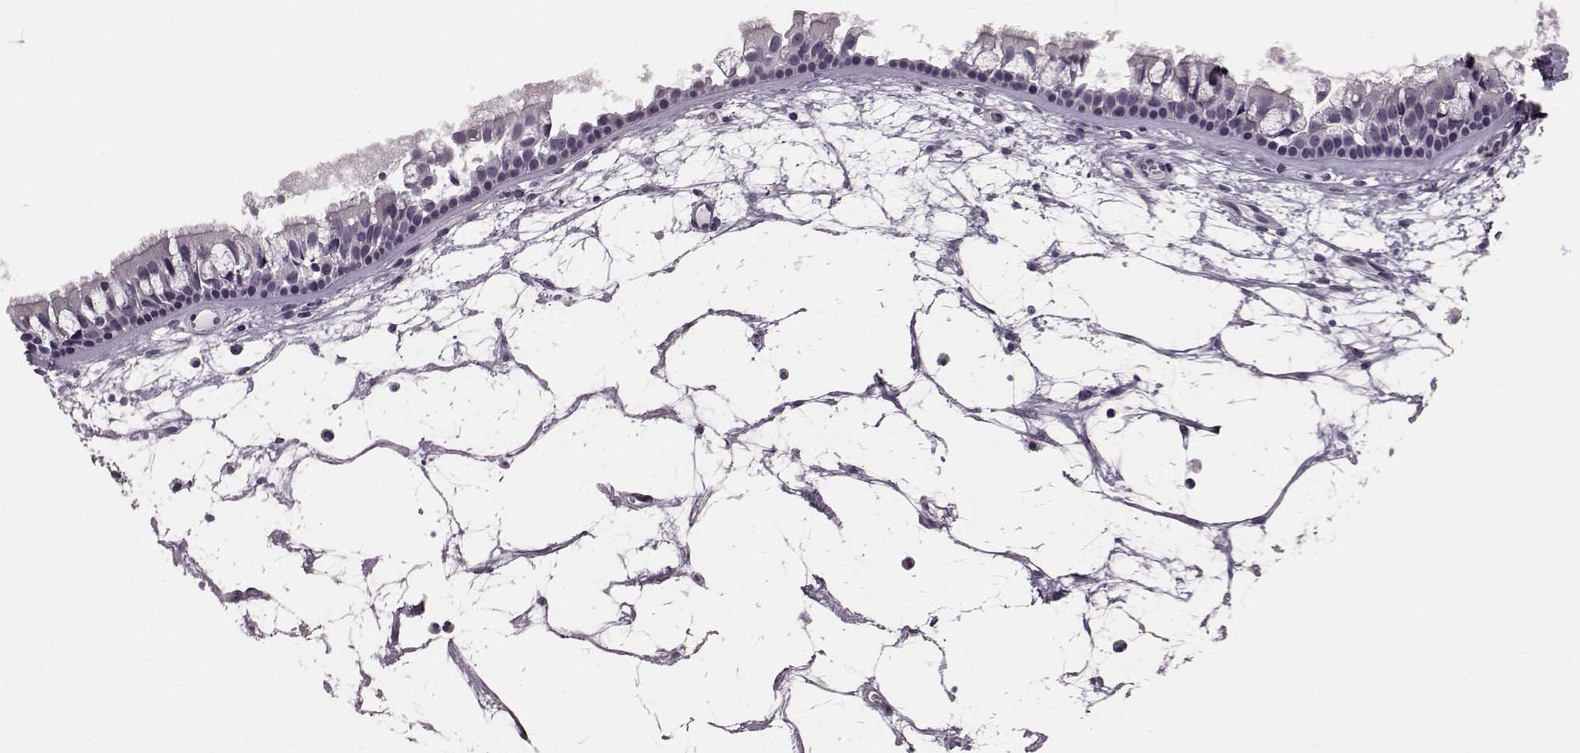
{"staining": {"intensity": "negative", "quantity": "none", "location": "none"}, "tissue": "nasopharynx", "cell_type": "Respiratory epithelial cells", "image_type": "normal", "snomed": [{"axis": "morphology", "description": "Normal tissue, NOS"}, {"axis": "topography", "description": "Nasopharynx"}], "caption": "Respiratory epithelial cells are negative for brown protein staining in unremarkable nasopharynx.", "gene": "TCHHL1", "patient": {"sex": "female", "age": 68}}